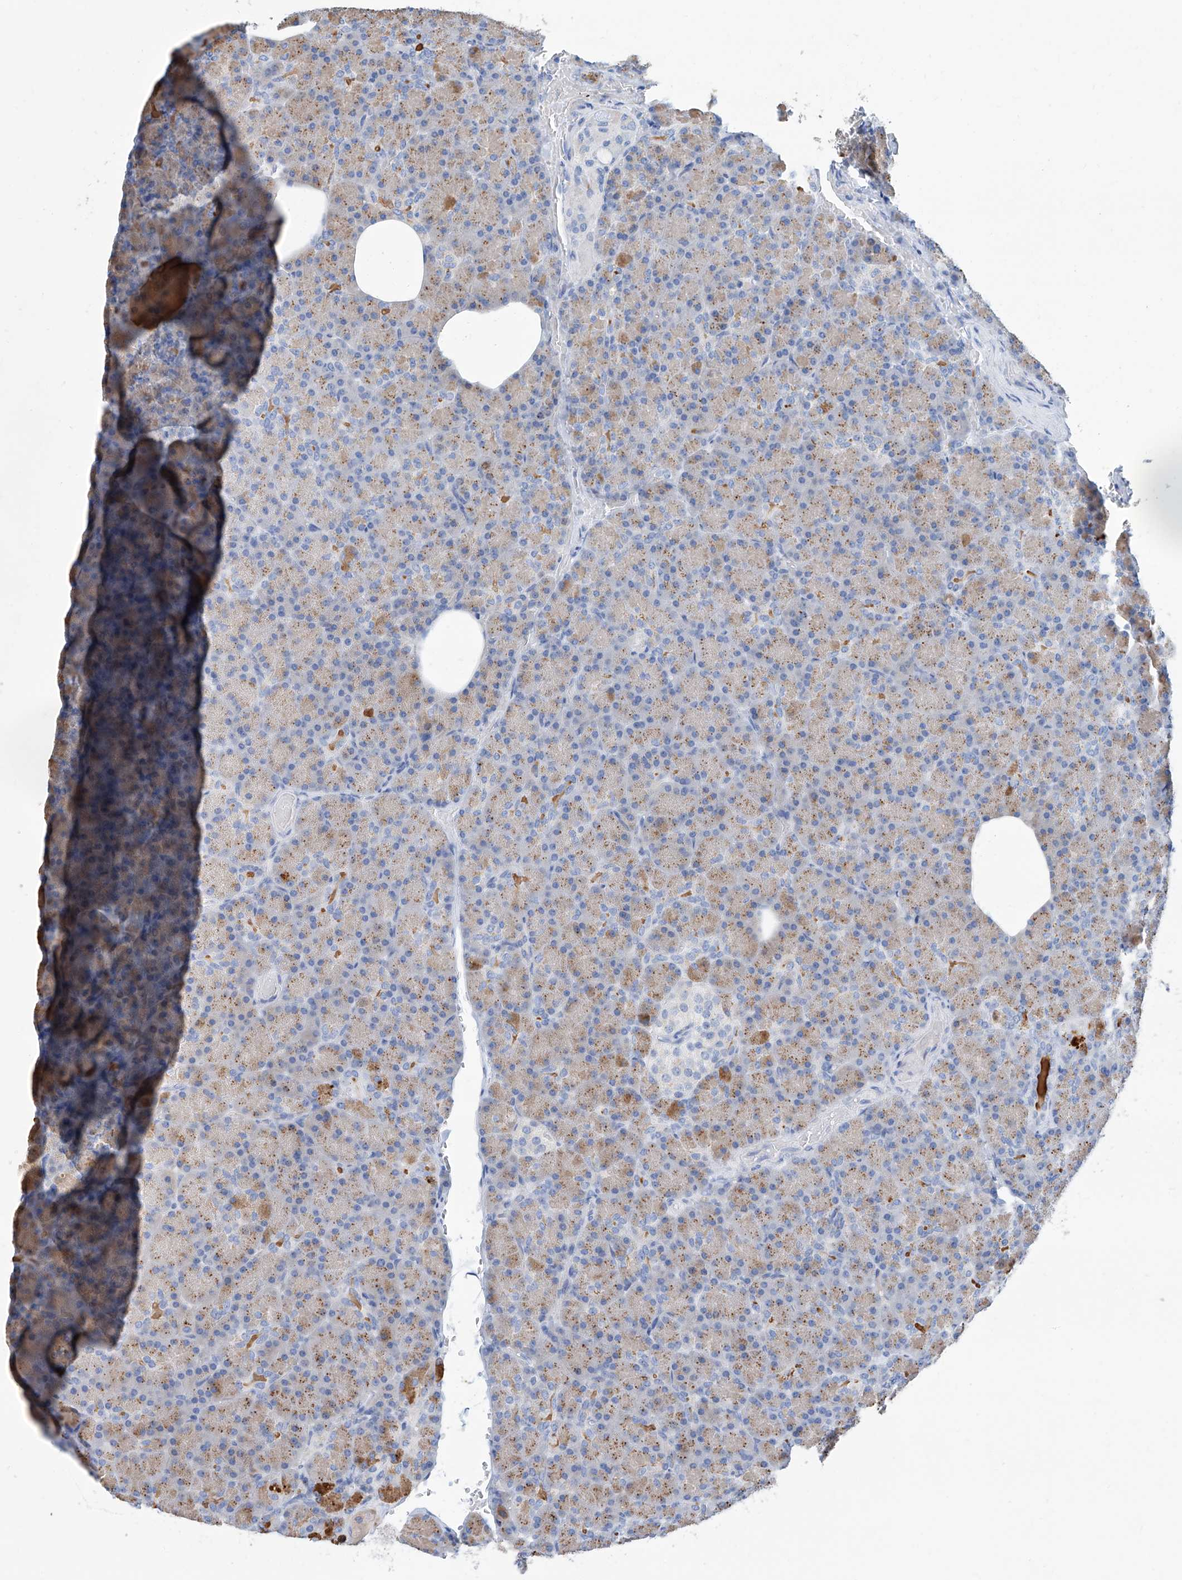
{"staining": {"intensity": "moderate", "quantity": "25%-75%", "location": "cytoplasmic/membranous"}, "tissue": "pancreas", "cell_type": "Exocrine glandular cells", "image_type": "normal", "snomed": [{"axis": "morphology", "description": "Normal tissue, NOS"}, {"axis": "topography", "description": "Pancreas"}], "caption": "Normal pancreas demonstrates moderate cytoplasmic/membranous staining in approximately 25%-75% of exocrine glandular cells.", "gene": "SLC25A29", "patient": {"sex": "female", "age": 43}}